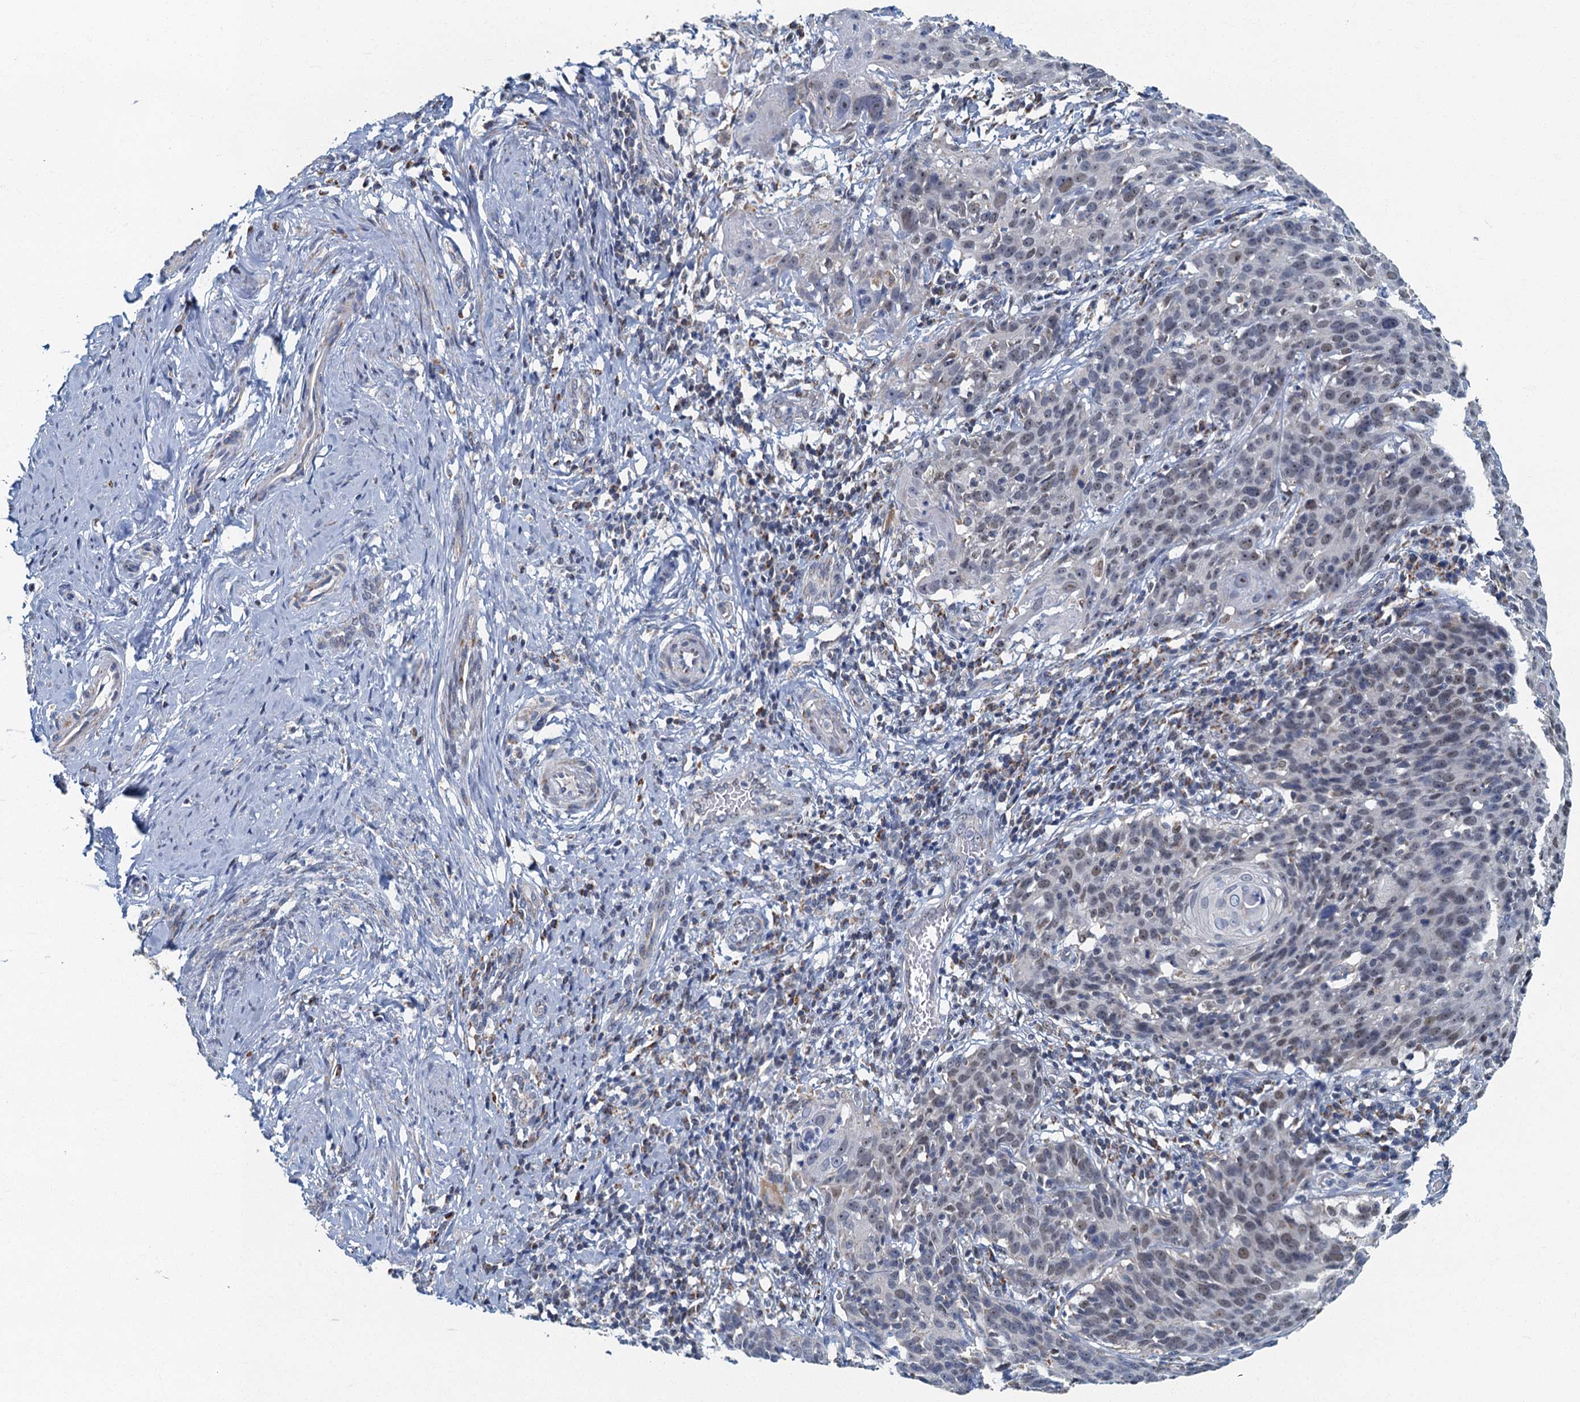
{"staining": {"intensity": "weak", "quantity": "25%-75%", "location": "nuclear"}, "tissue": "cervical cancer", "cell_type": "Tumor cells", "image_type": "cancer", "snomed": [{"axis": "morphology", "description": "Squamous cell carcinoma, NOS"}, {"axis": "topography", "description": "Cervix"}], "caption": "A brown stain shows weak nuclear expression of a protein in human cervical squamous cell carcinoma tumor cells. (brown staining indicates protein expression, while blue staining denotes nuclei).", "gene": "RAD9B", "patient": {"sex": "female", "age": 50}}